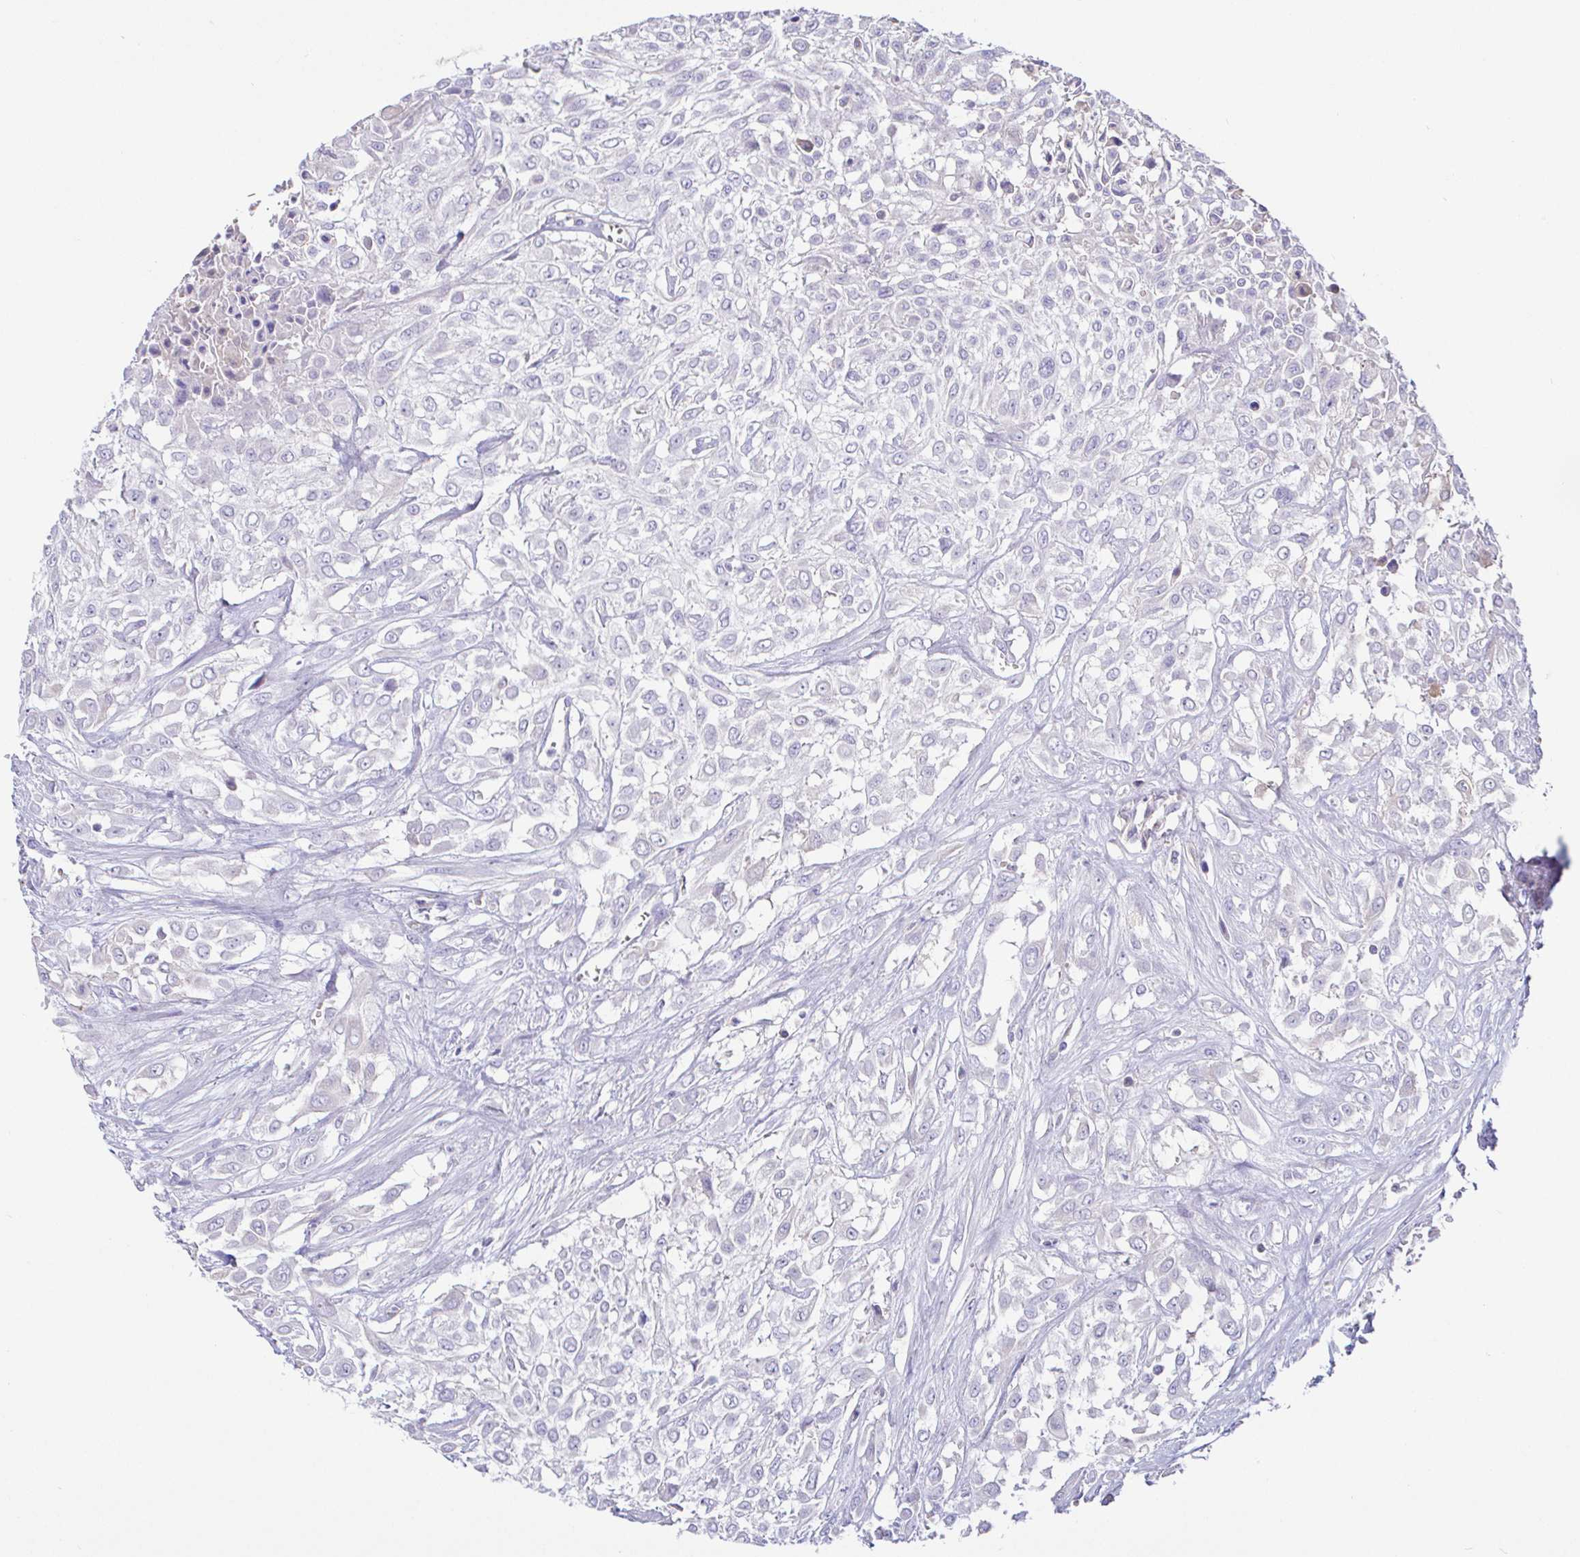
{"staining": {"intensity": "negative", "quantity": "none", "location": "none"}, "tissue": "urothelial cancer", "cell_type": "Tumor cells", "image_type": "cancer", "snomed": [{"axis": "morphology", "description": "Urothelial carcinoma, High grade"}, {"axis": "topography", "description": "Urinary bladder"}], "caption": "There is no significant positivity in tumor cells of urothelial carcinoma (high-grade). Brightfield microscopy of IHC stained with DAB (3,3'-diaminobenzidine) (brown) and hematoxylin (blue), captured at high magnification.", "gene": "SAA4", "patient": {"sex": "male", "age": 57}}